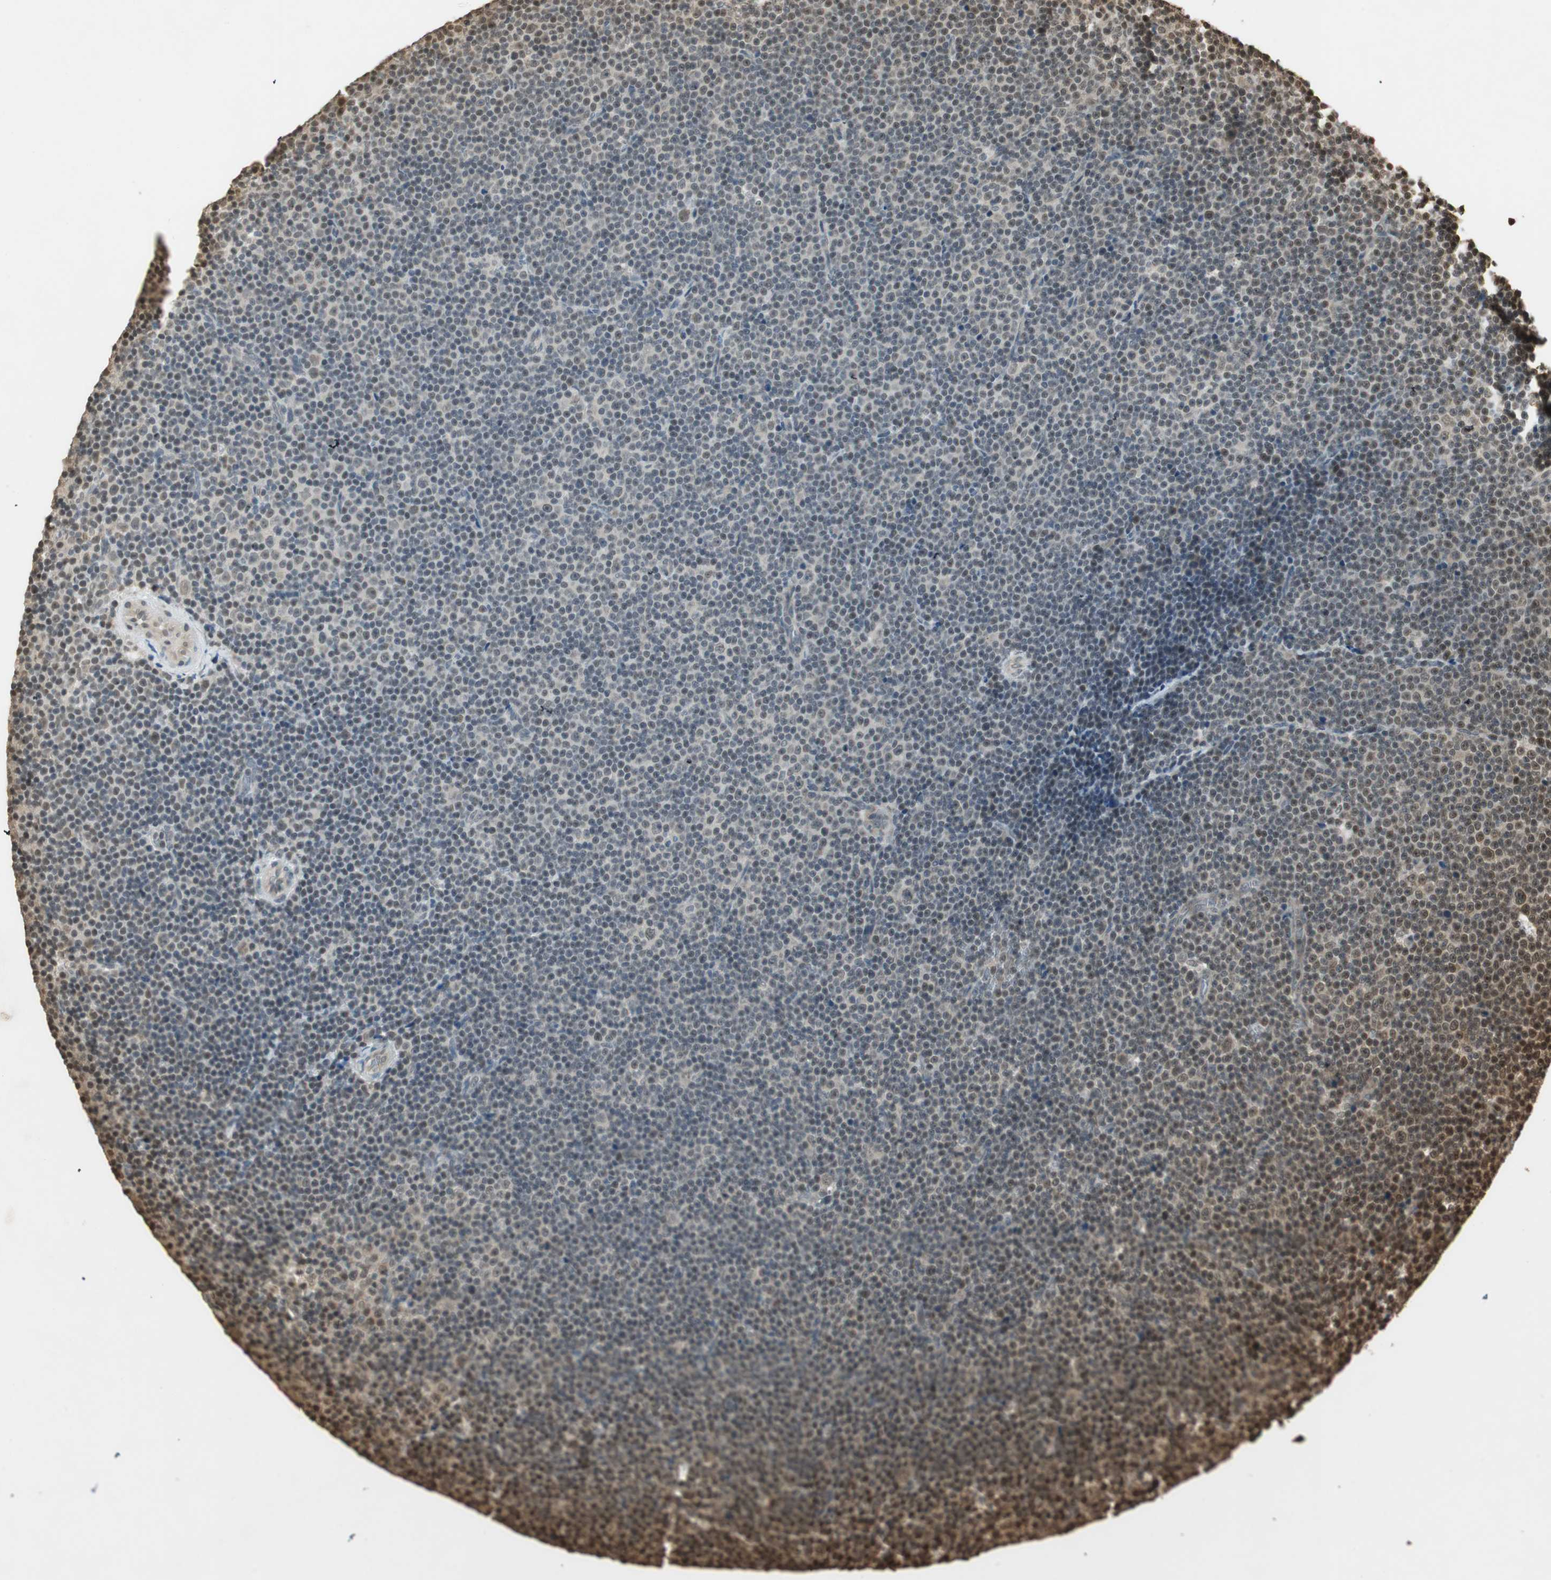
{"staining": {"intensity": "moderate", "quantity": "25%-75%", "location": "cytoplasmic/membranous,nuclear"}, "tissue": "lymphoma", "cell_type": "Tumor cells", "image_type": "cancer", "snomed": [{"axis": "morphology", "description": "Malignant lymphoma, non-Hodgkin's type, Low grade"}, {"axis": "topography", "description": "Lymph node"}], "caption": "DAB (3,3'-diaminobenzidine) immunohistochemical staining of lymphoma displays moderate cytoplasmic/membranous and nuclear protein expression in approximately 25%-75% of tumor cells. The protein is shown in brown color, while the nuclei are stained blue.", "gene": "RPA3", "patient": {"sex": "female", "age": 67}}